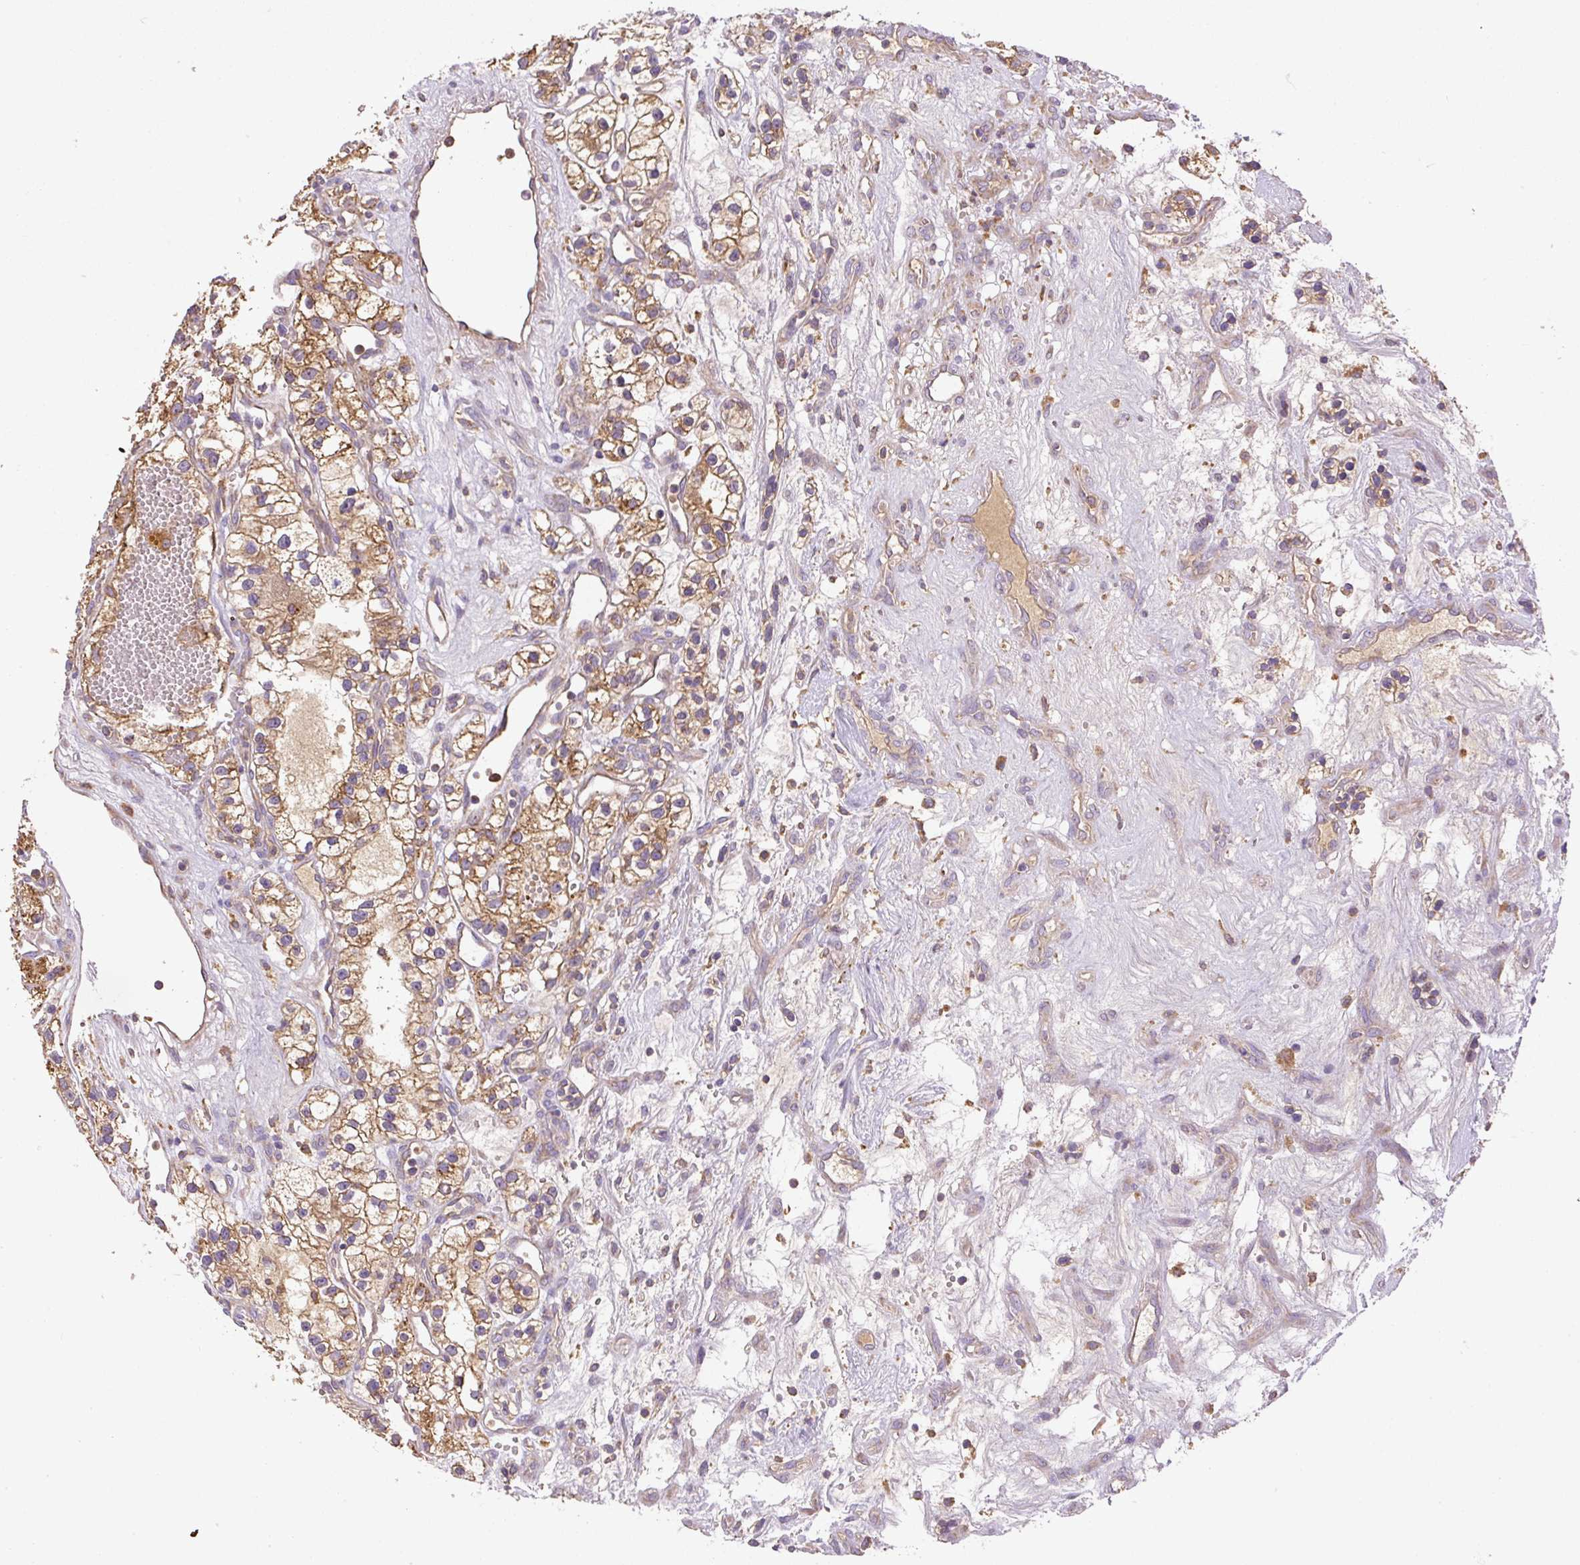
{"staining": {"intensity": "moderate", "quantity": ">75%", "location": "cytoplasmic/membranous"}, "tissue": "renal cancer", "cell_type": "Tumor cells", "image_type": "cancer", "snomed": [{"axis": "morphology", "description": "Adenocarcinoma, NOS"}, {"axis": "topography", "description": "Kidney"}], "caption": "Brown immunohistochemical staining in human renal adenocarcinoma reveals moderate cytoplasmic/membranous staining in approximately >75% of tumor cells.", "gene": "DAPK1", "patient": {"sex": "female", "age": 57}}